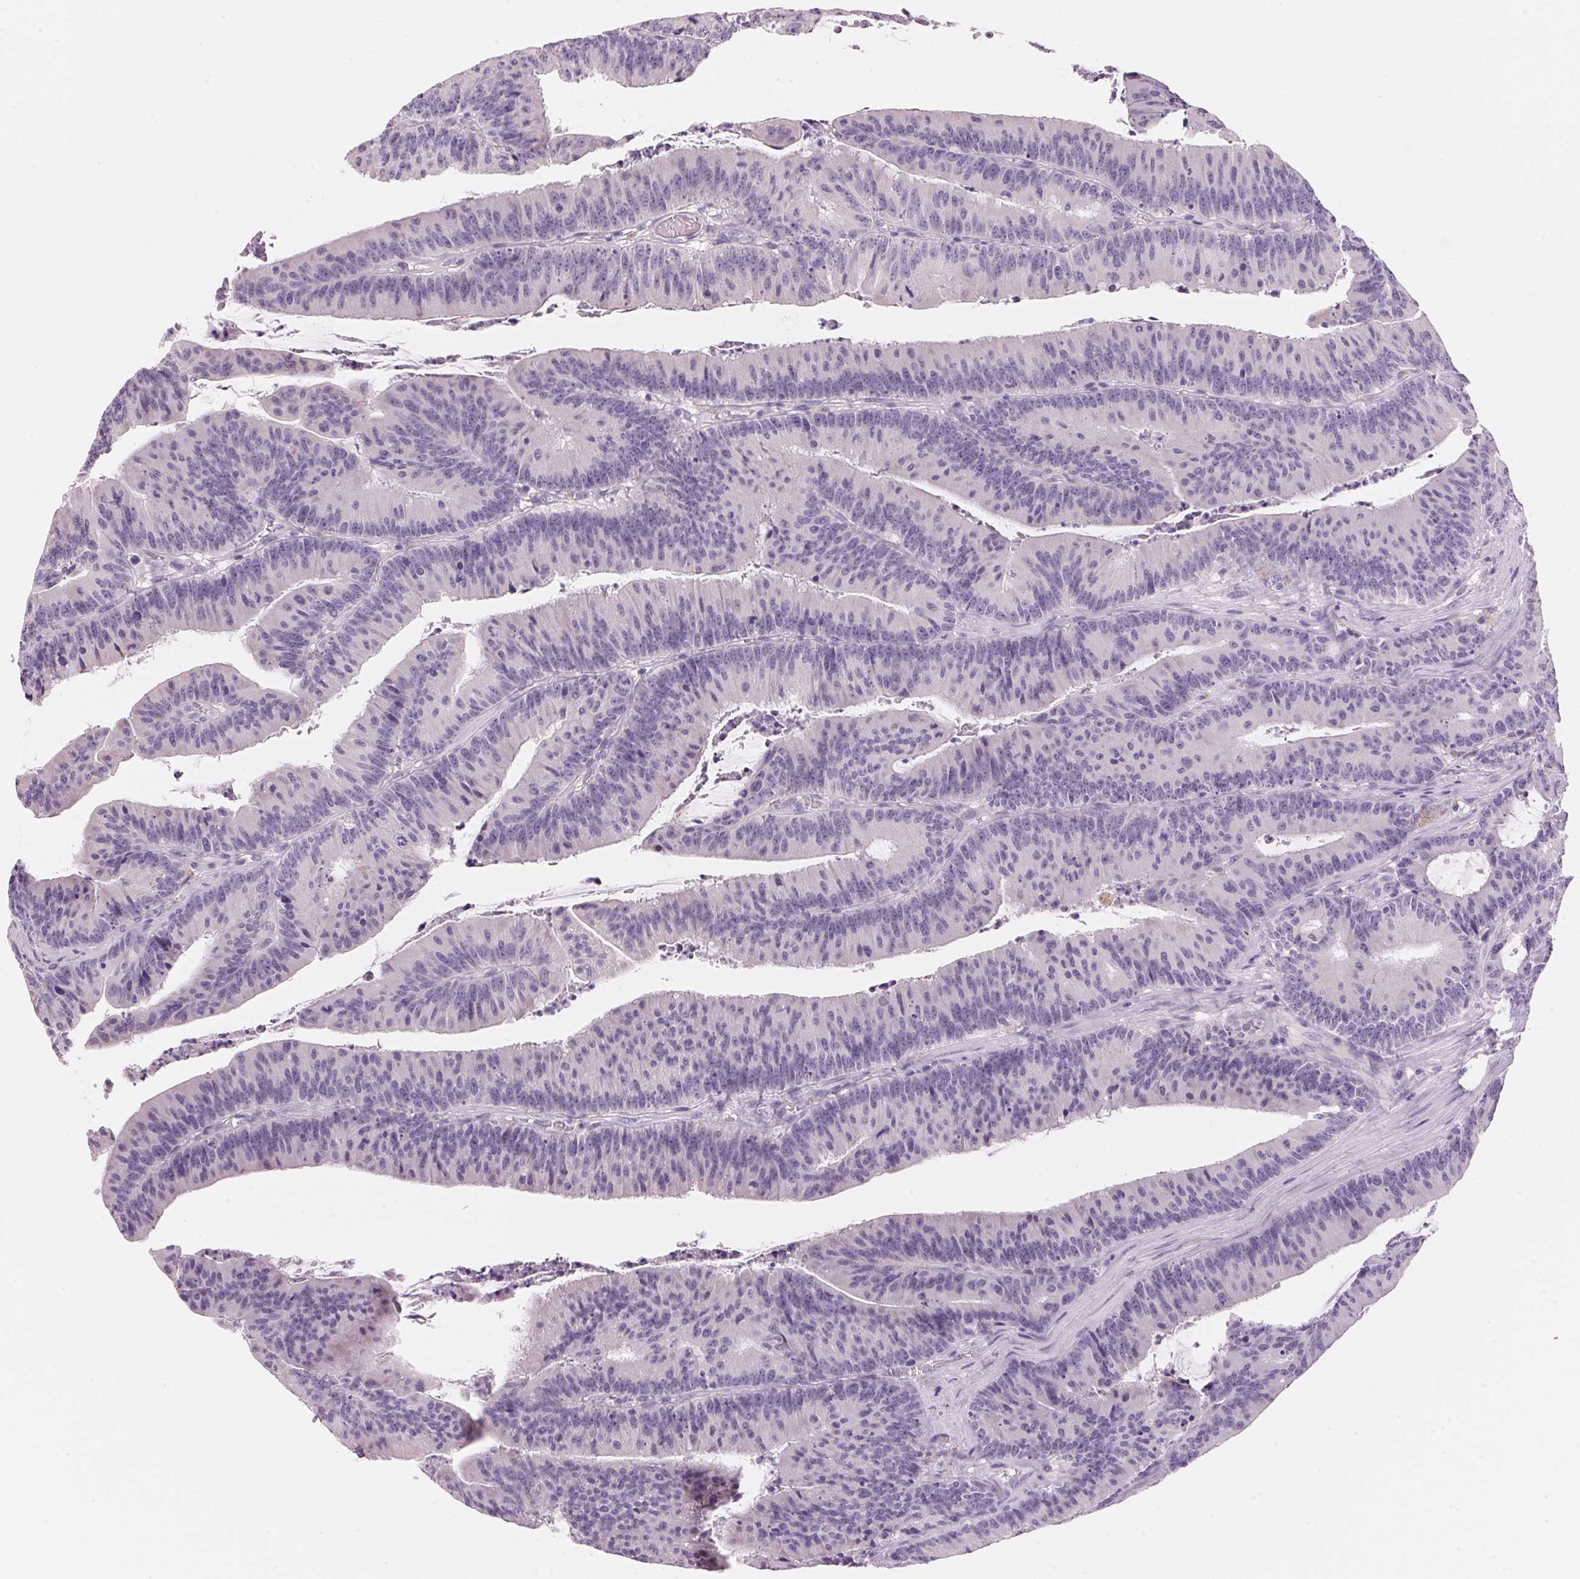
{"staining": {"intensity": "negative", "quantity": "none", "location": "none"}, "tissue": "colorectal cancer", "cell_type": "Tumor cells", "image_type": "cancer", "snomed": [{"axis": "morphology", "description": "Adenocarcinoma, NOS"}, {"axis": "topography", "description": "Colon"}], "caption": "Immunohistochemistry (IHC) image of neoplastic tissue: colorectal adenocarcinoma stained with DAB shows no significant protein positivity in tumor cells.", "gene": "CYP11B1", "patient": {"sex": "female", "age": 78}}